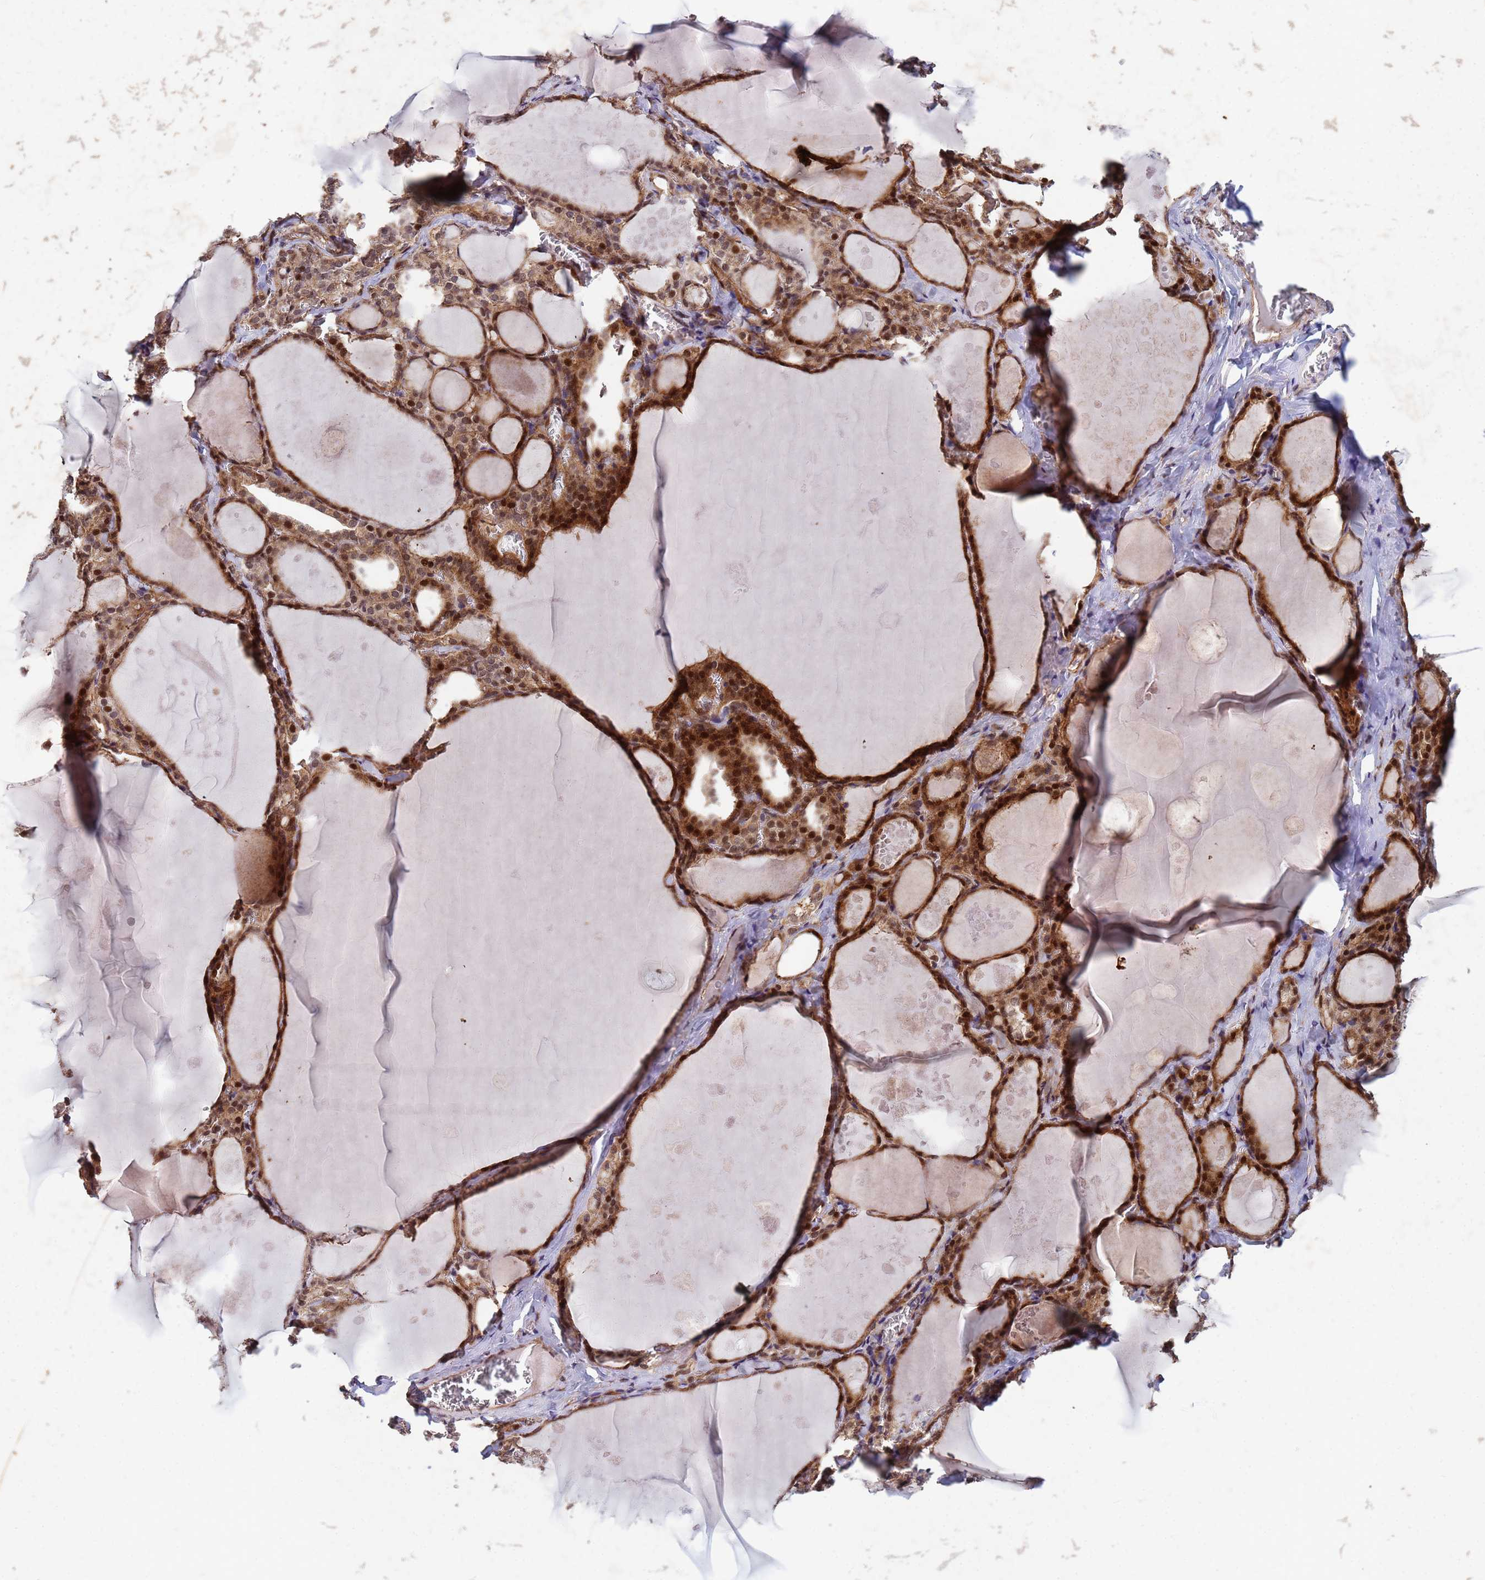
{"staining": {"intensity": "strong", "quantity": ">75%", "location": "cytoplasmic/membranous,nuclear"}, "tissue": "thyroid gland", "cell_type": "Glandular cells", "image_type": "normal", "snomed": [{"axis": "morphology", "description": "Normal tissue, NOS"}, {"axis": "topography", "description": "Thyroid gland"}], "caption": "This histopathology image demonstrates immunohistochemistry staining of unremarkable human thyroid gland, with high strong cytoplasmic/membranous,nuclear staining in approximately >75% of glandular cells.", "gene": "TRIP6", "patient": {"sex": "male", "age": 56}}